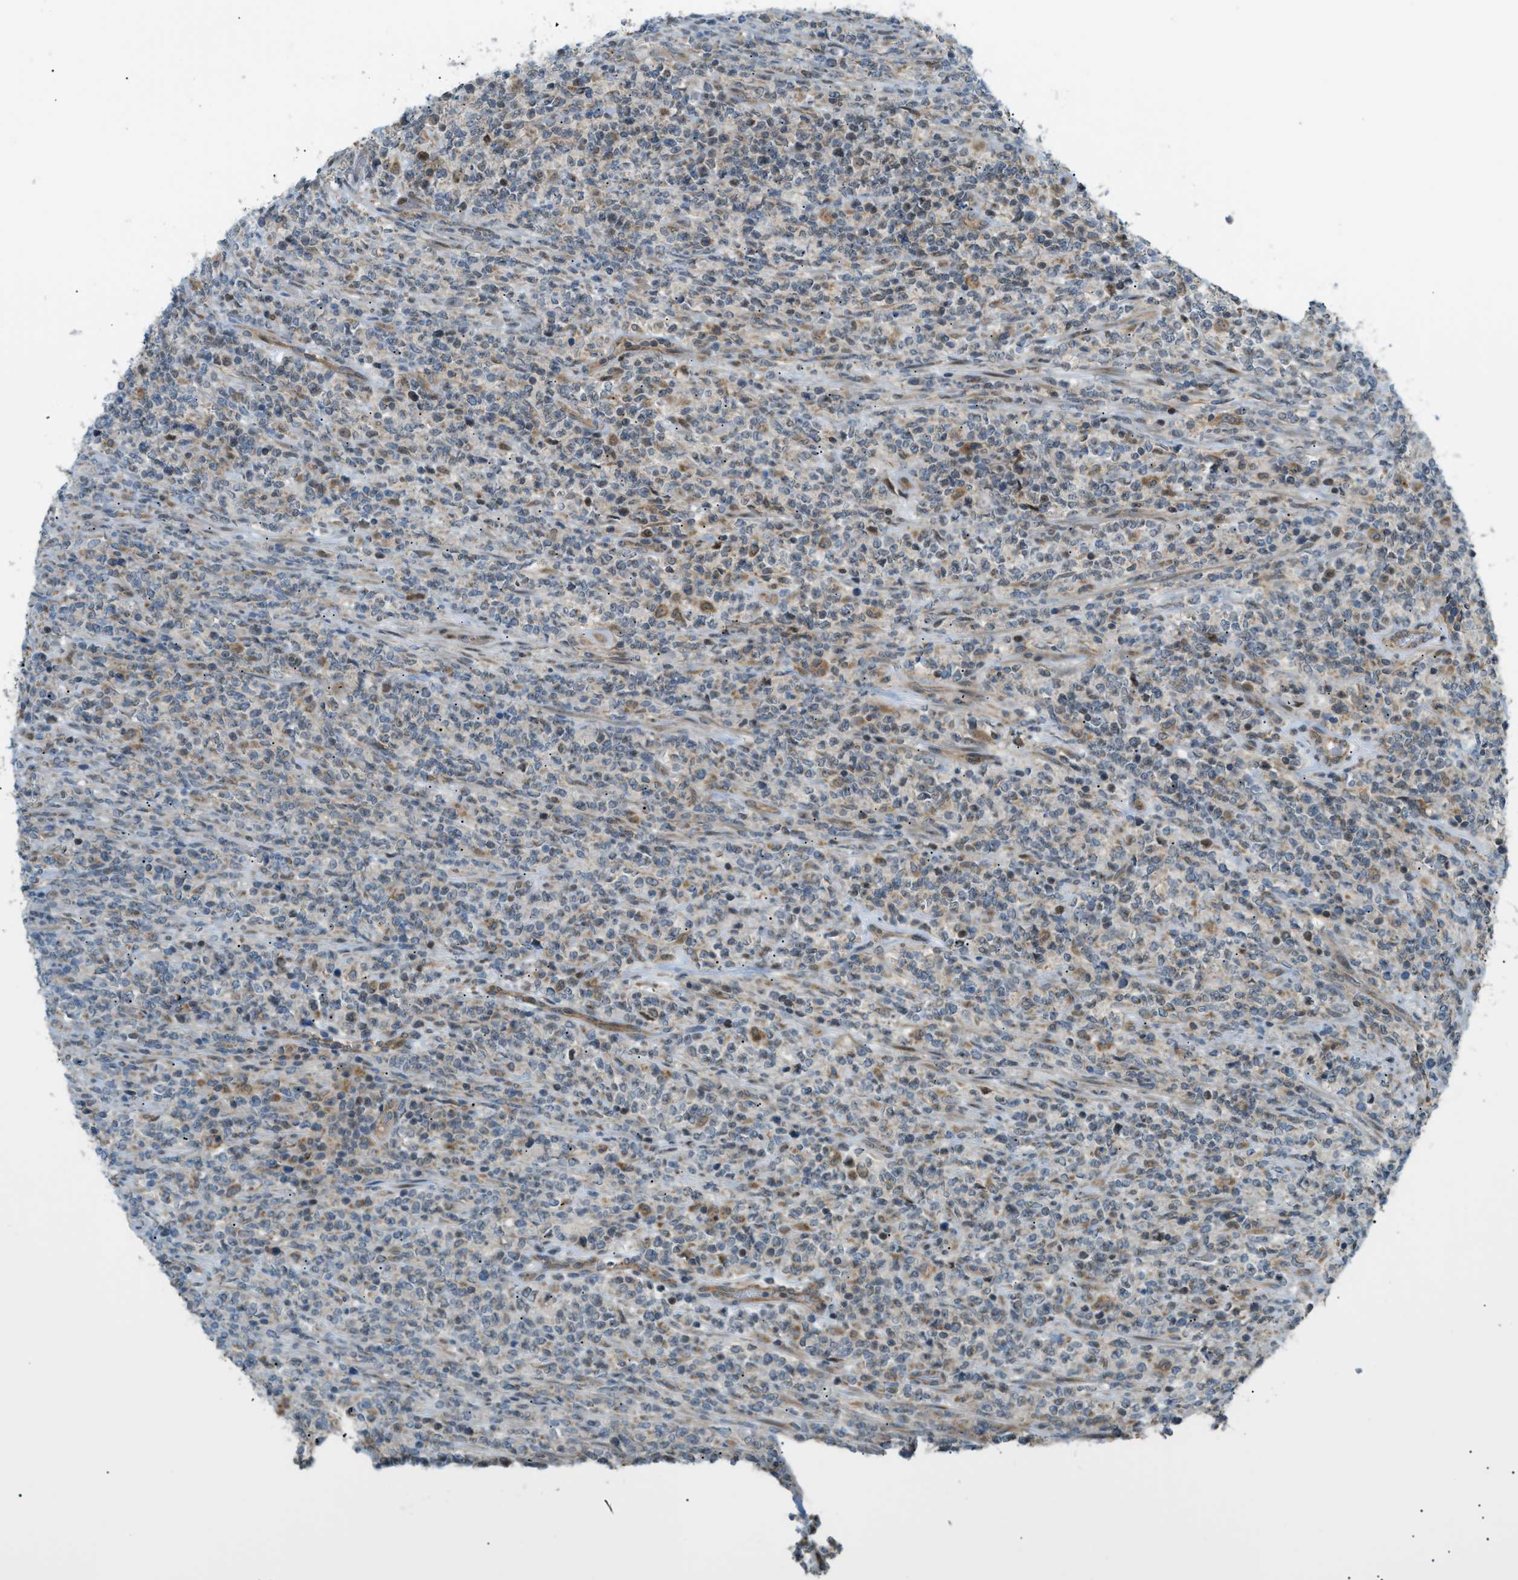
{"staining": {"intensity": "negative", "quantity": "none", "location": "none"}, "tissue": "lymphoma", "cell_type": "Tumor cells", "image_type": "cancer", "snomed": [{"axis": "morphology", "description": "Malignant lymphoma, non-Hodgkin's type, High grade"}, {"axis": "topography", "description": "Soft tissue"}], "caption": "Immunohistochemistry micrograph of neoplastic tissue: human lymphoma stained with DAB demonstrates no significant protein positivity in tumor cells.", "gene": "CCDC186", "patient": {"sex": "male", "age": 18}}